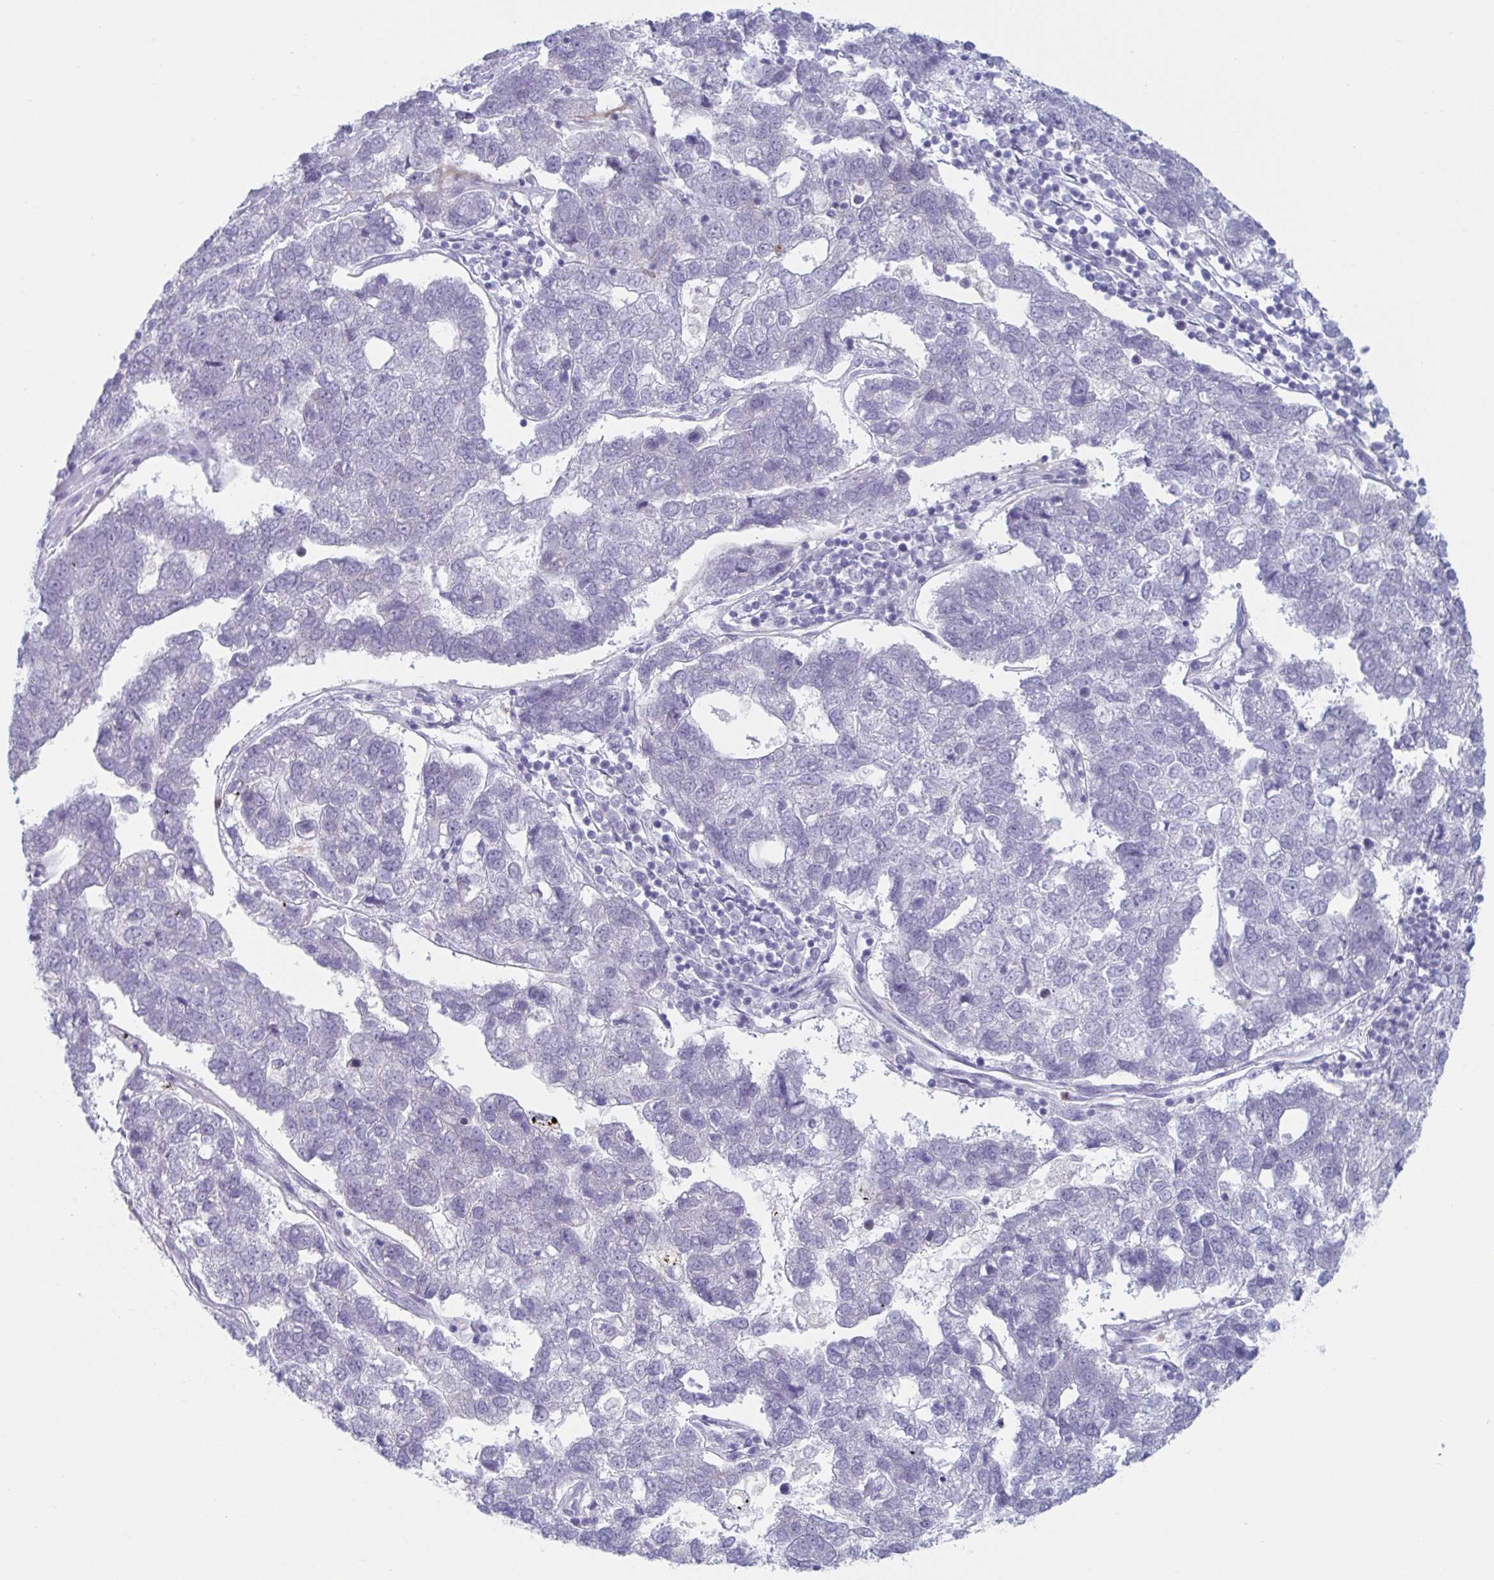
{"staining": {"intensity": "negative", "quantity": "none", "location": "none"}, "tissue": "pancreatic cancer", "cell_type": "Tumor cells", "image_type": "cancer", "snomed": [{"axis": "morphology", "description": "Adenocarcinoma, NOS"}, {"axis": "topography", "description": "Pancreas"}], "caption": "This is an immunohistochemistry image of human pancreatic cancer. There is no positivity in tumor cells.", "gene": "CYP4F11", "patient": {"sex": "female", "age": 61}}